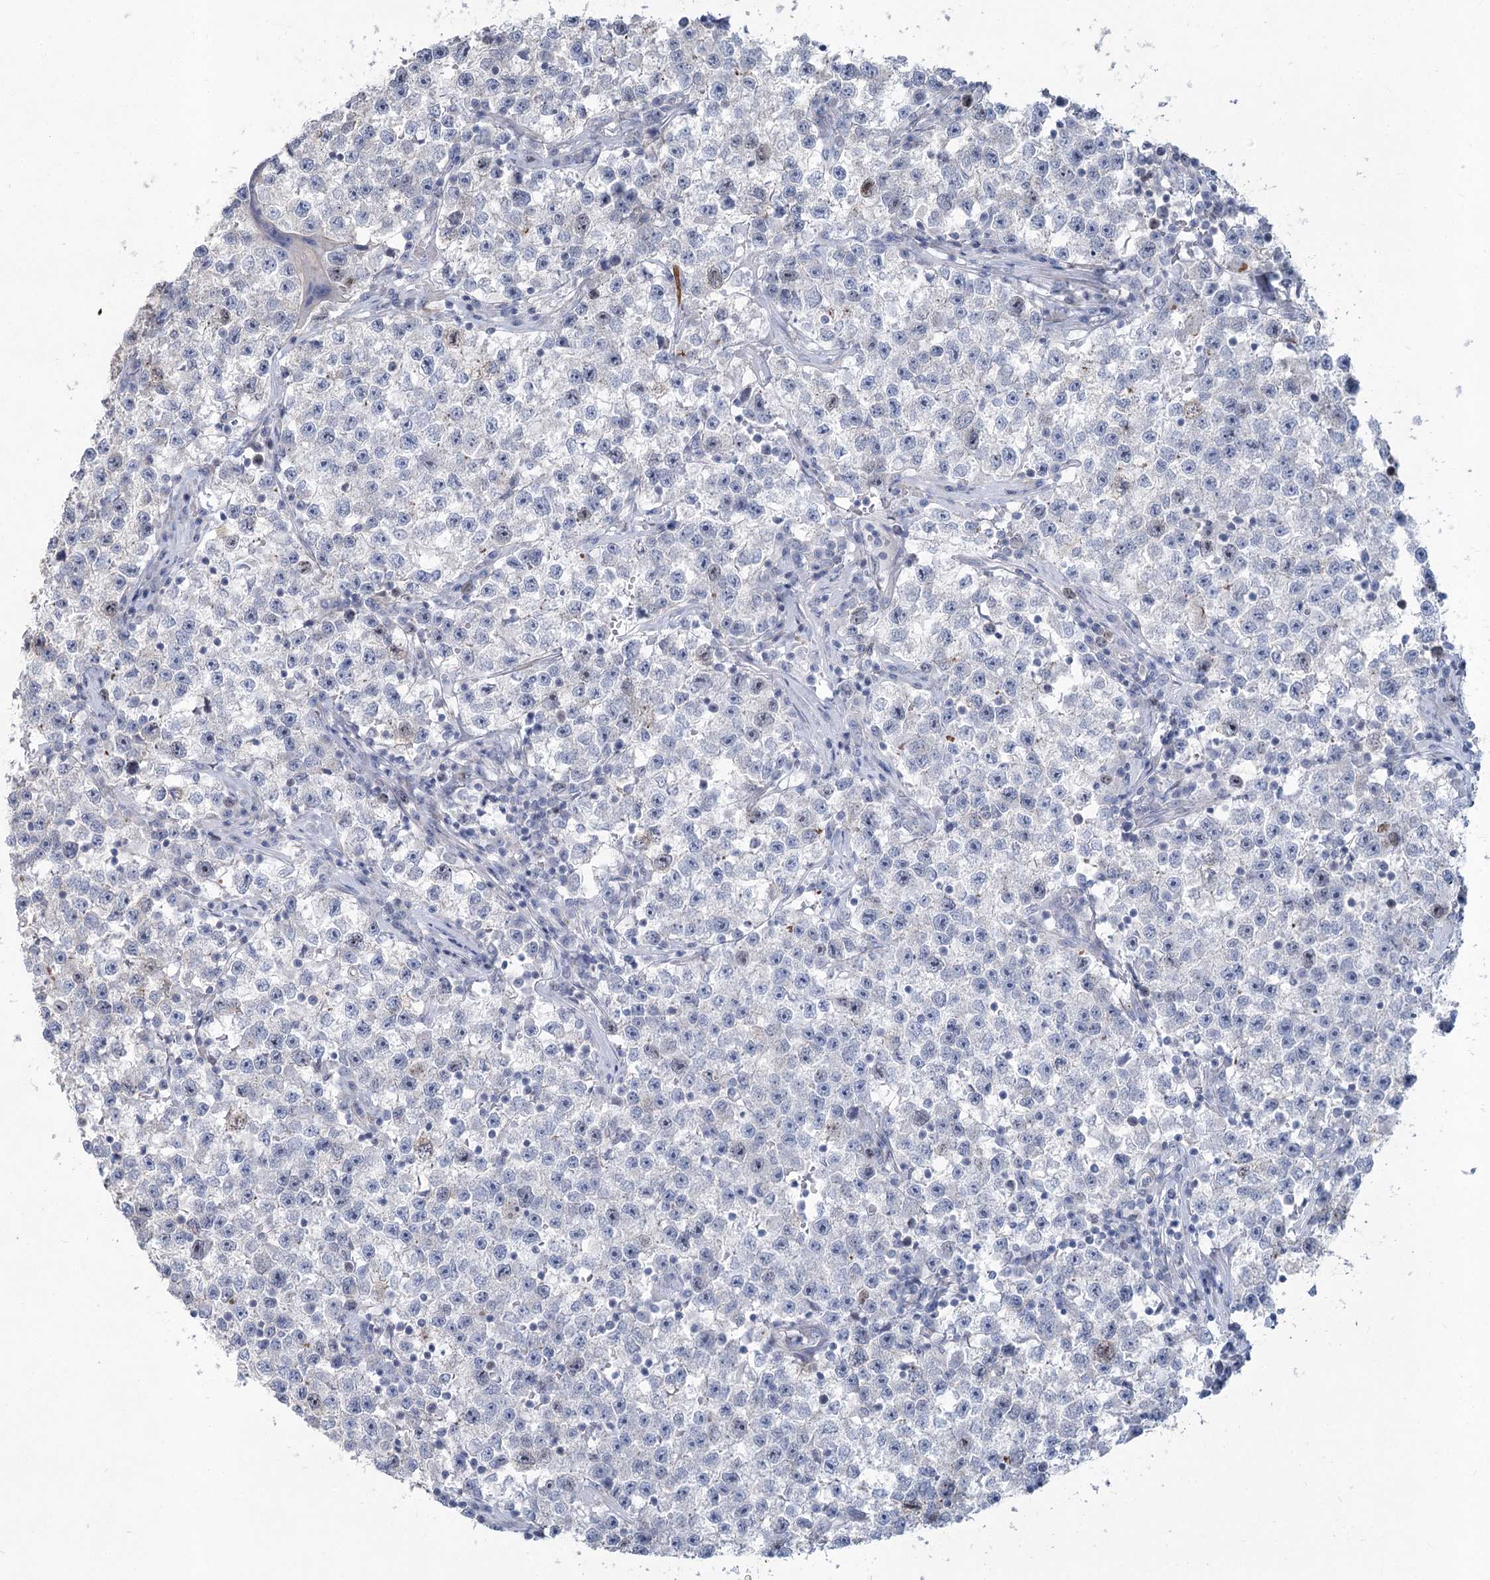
{"staining": {"intensity": "weak", "quantity": "<25%", "location": "nuclear"}, "tissue": "testis cancer", "cell_type": "Tumor cells", "image_type": "cancer", "snomed": [{"axis": "morphology", "description": "Seminoma, NOS"}, {"axis": "topography", "description": "Testis"}], "caption": "Immunohistochemical staining of testis seminoma exhibits no significant positivity in tumor cells.", "gene": "ABITRAM", "patient": {"sex": "male", "age": 22}}